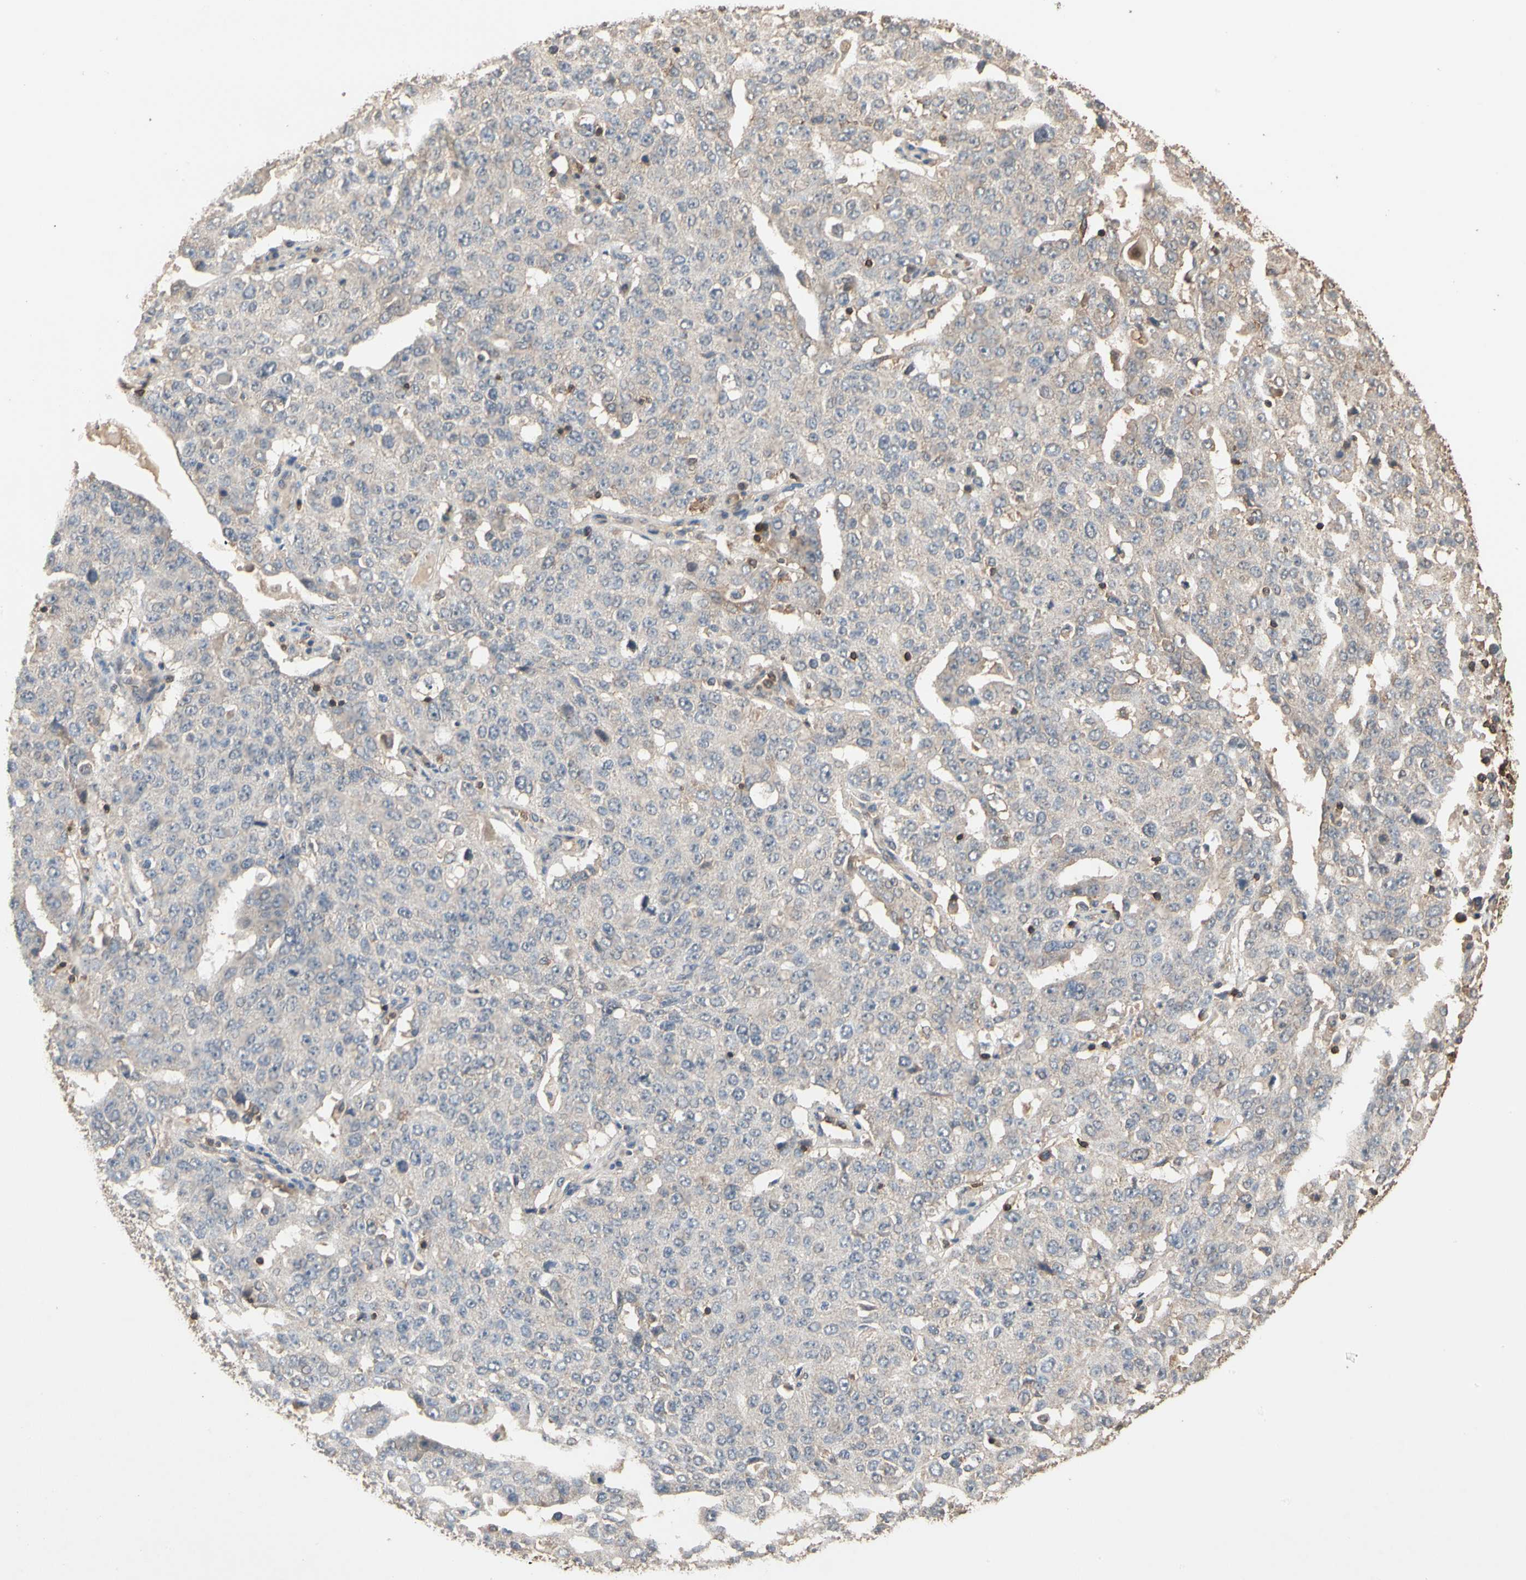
{"staining": {"intensity": "negative", "quantity": "none", "location": "none"}, "tissue": "ovarian cancer", "cell_type": "Tumor cells", "image_type": "cancer", "snomed": [{"axis": "morphology", "description": "Carcinoma, endometroid"}, {"axis": "topography", "description": "Ovary"}], "caption": "There is no significant expression in tumor cells of endometroid carcinoma (ovarian).", "gene": "MAP3K10", "patient": {"sex": "female", "age": 62}}